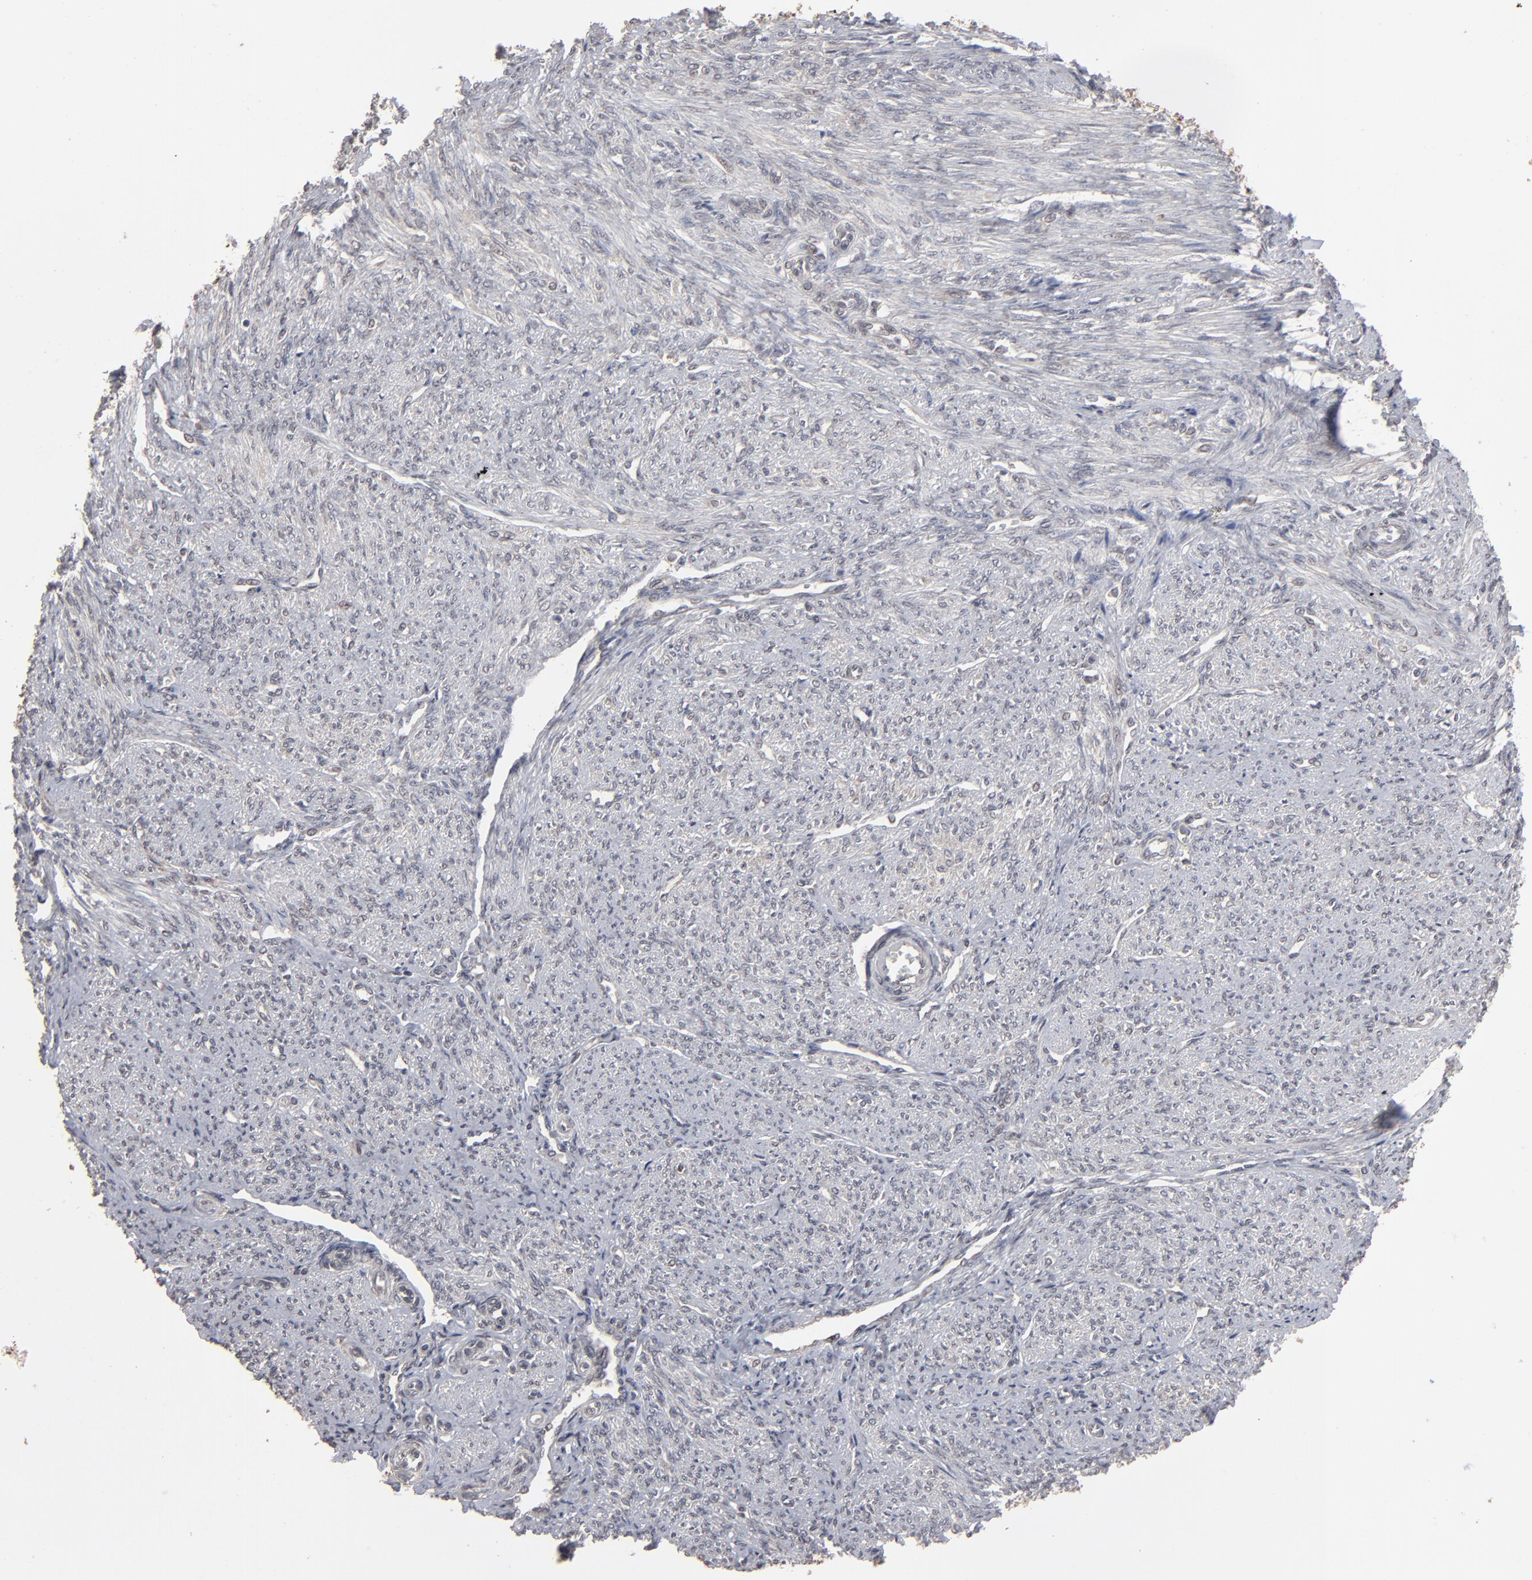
{"staining": {"intensity": "weak", "quantity": "<25%", "location": "nuclear"}, "tissue": "smooth muscle", "cell_type": "Smooth muscle cells", "image_type": "normal", "snomed": [{"axis": "morphology", "description": "Normal tissue, NOS"}, {"axis": "topography", "description": "Smooth muscle"}], "caption": "Protein analysis of benign smooth muscle demonstrates no significant expression in smooth muscle cells.", "gene": "SLC22A17", "patient": {"sex": "female", "age": 65}}